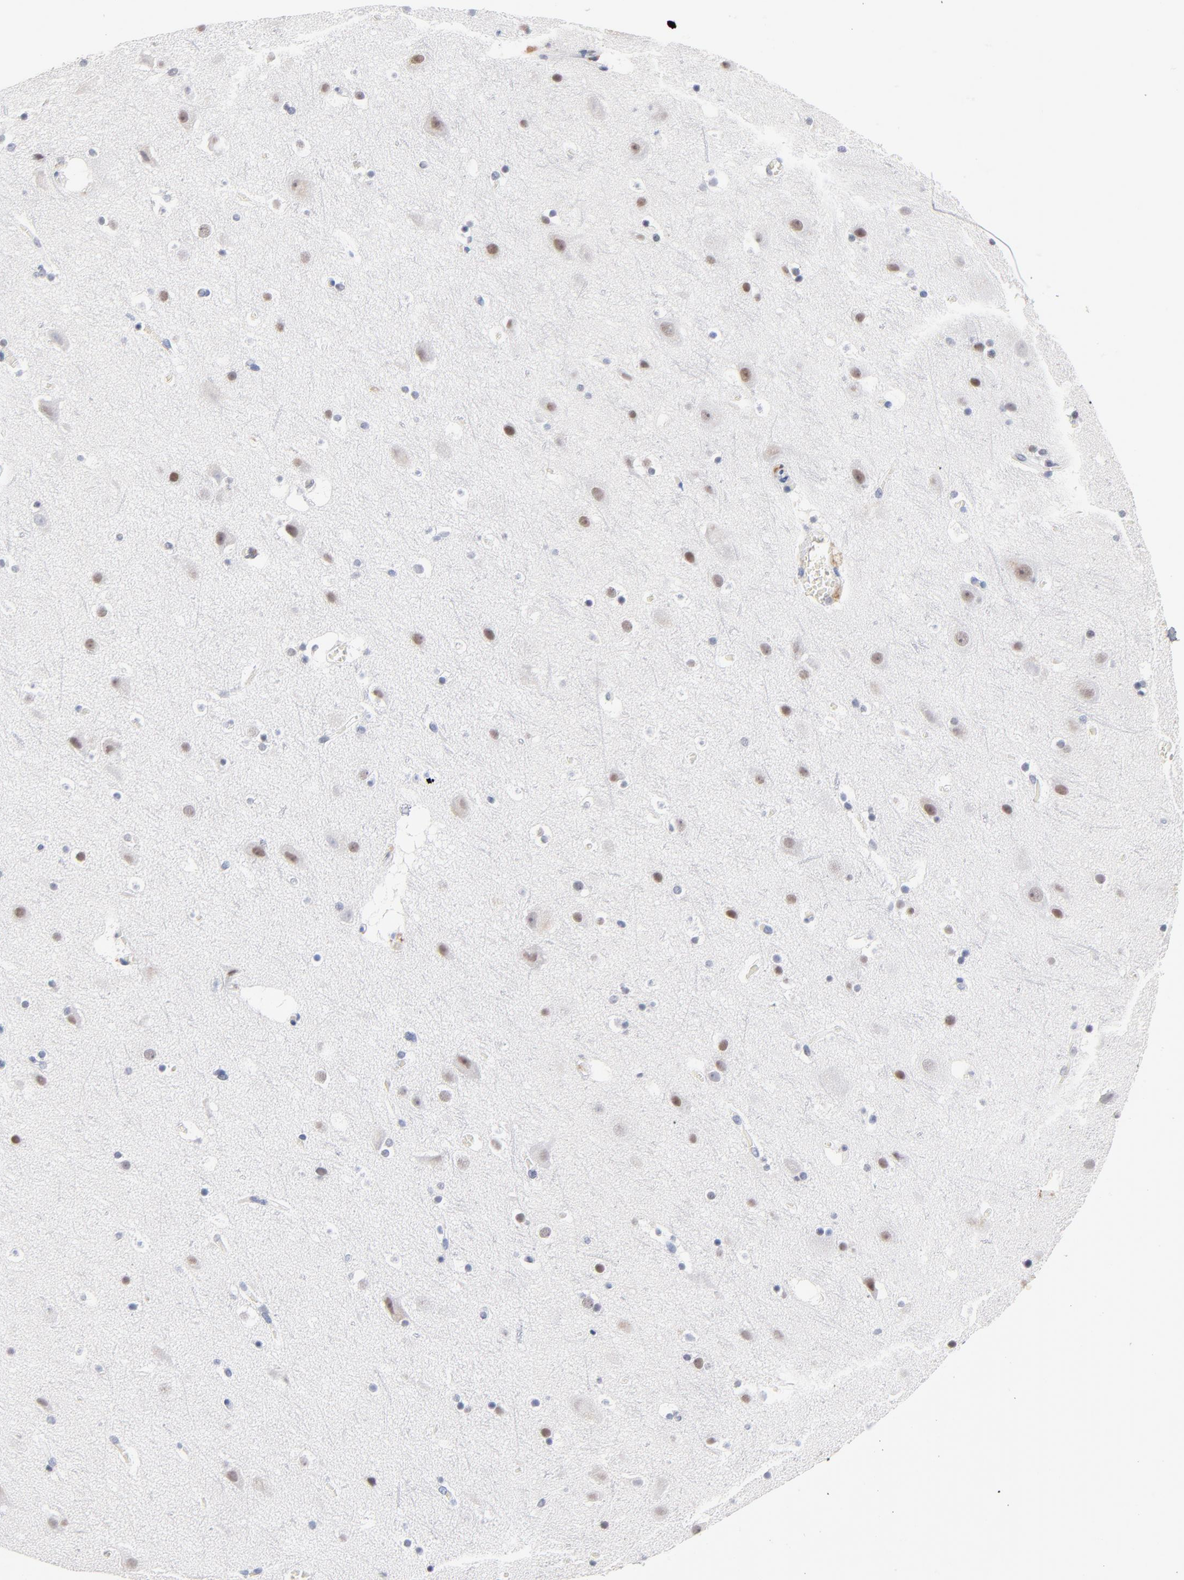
{"staining": {"intensity": "negative", "quantity": "none", "location": "none"}, "tissue": "cerebral cortex", "cell_type": "Endothelial cells", "image_type": "normal", "snomed": [{"axis": "morphology", "description": "Normal tissue, NOS"}, {"axis": "topography", "description": "Cerebral cortex"}], "caption": "Endothelial cells show no significant protein expression in unremarkable cerebral cortex. (Brightfield microscopy of DAB IHC at high magnification).", "gene": "ORC2", "patient": {"sex": "male", "age": 45}}